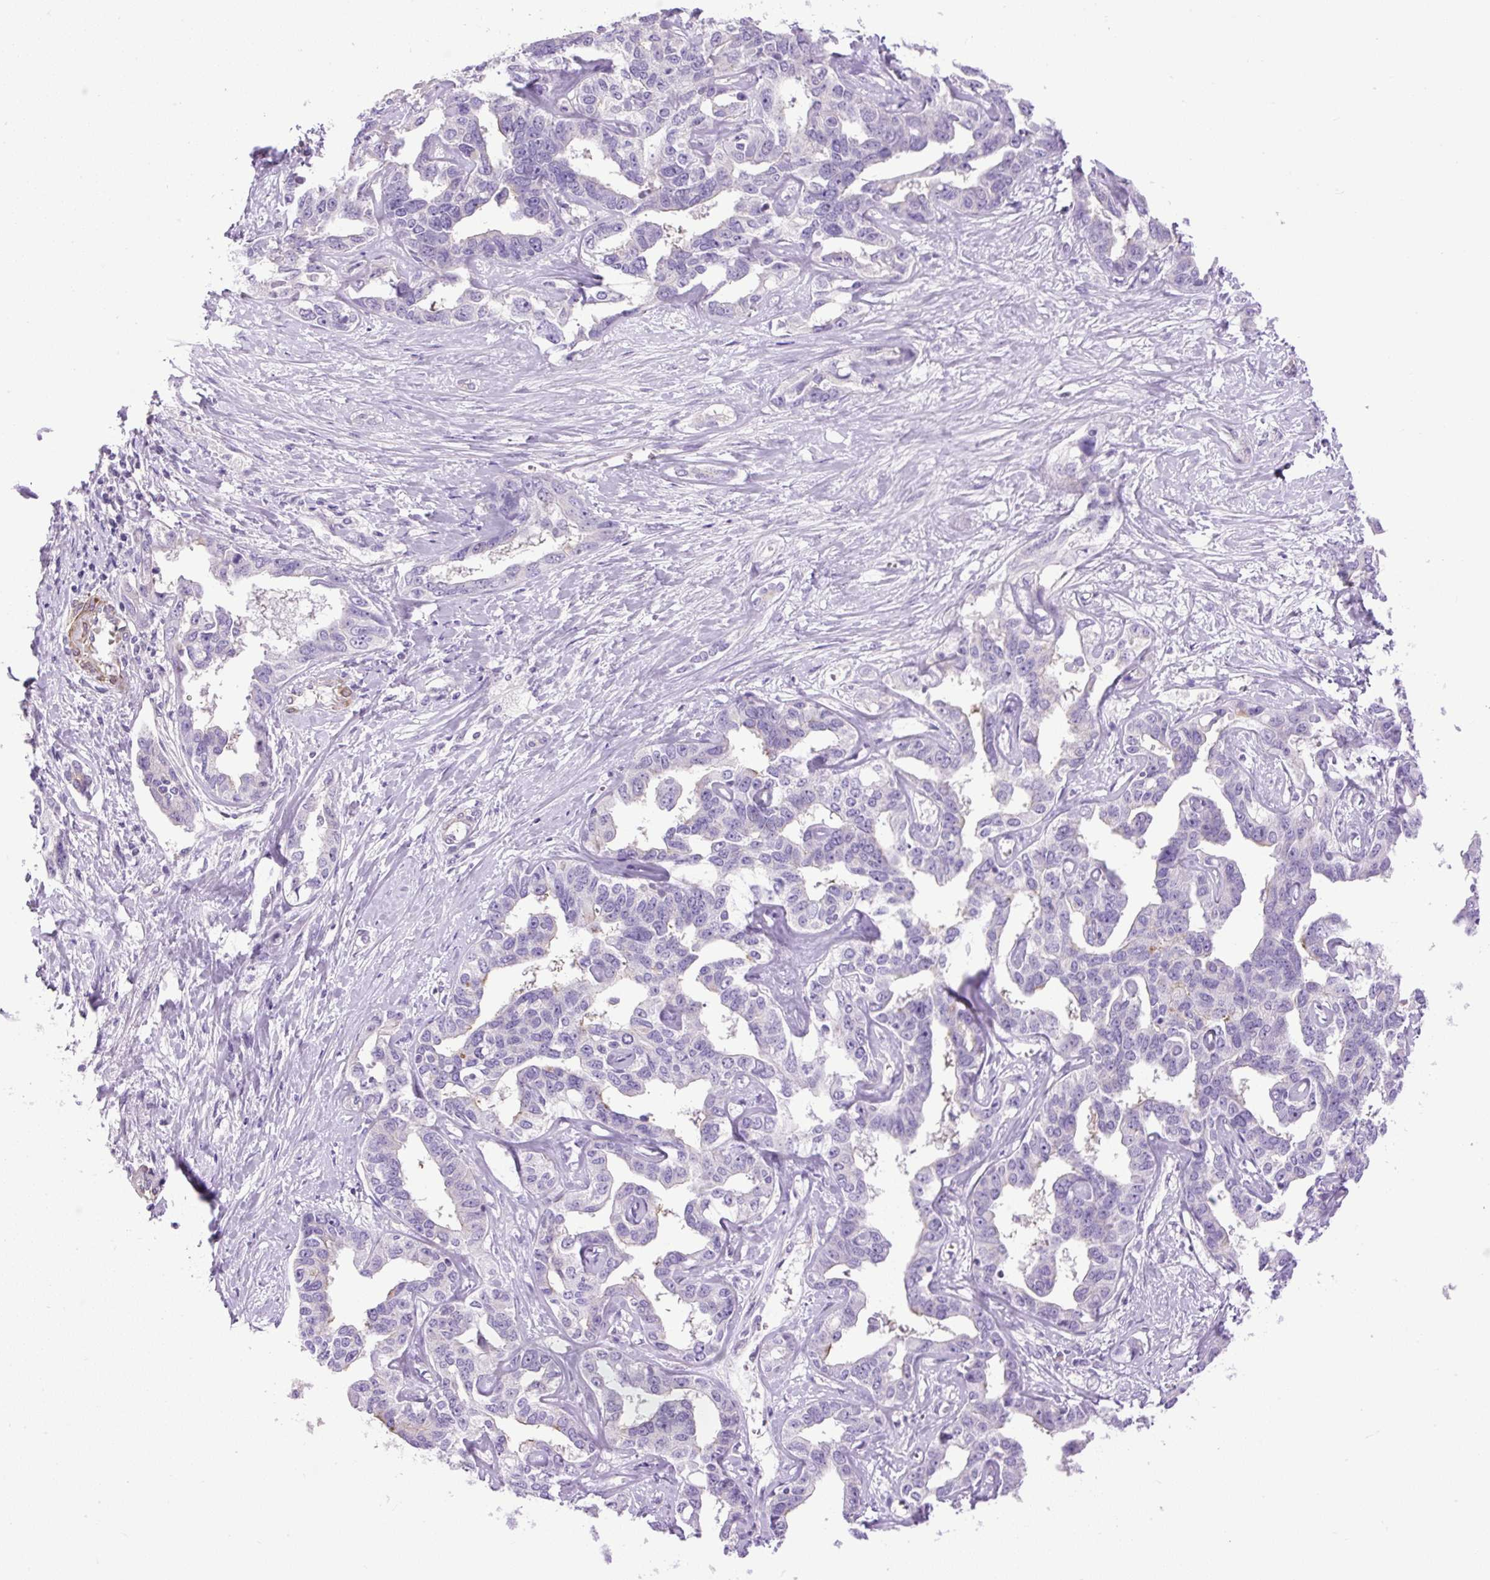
{"staining": {"intensity": "weak", "quantity": "<25%", "location": "cytoplasmic/membranous"}, "tissue": "liver cancer", "cell_type": "Tumor cells", "image_type": "cancer", "snomed": [{"axis": "morphology", "description": "Cholangiocarcinoma"}, {"axis": "topography", "description": "Liver"}], "caption": "Immunohistochemistry of cholangiocarcinoma (liver) displays no positivity in tumor cells.", "gene": "VWA7", "patient": {"sex": "male", "age": 59}}